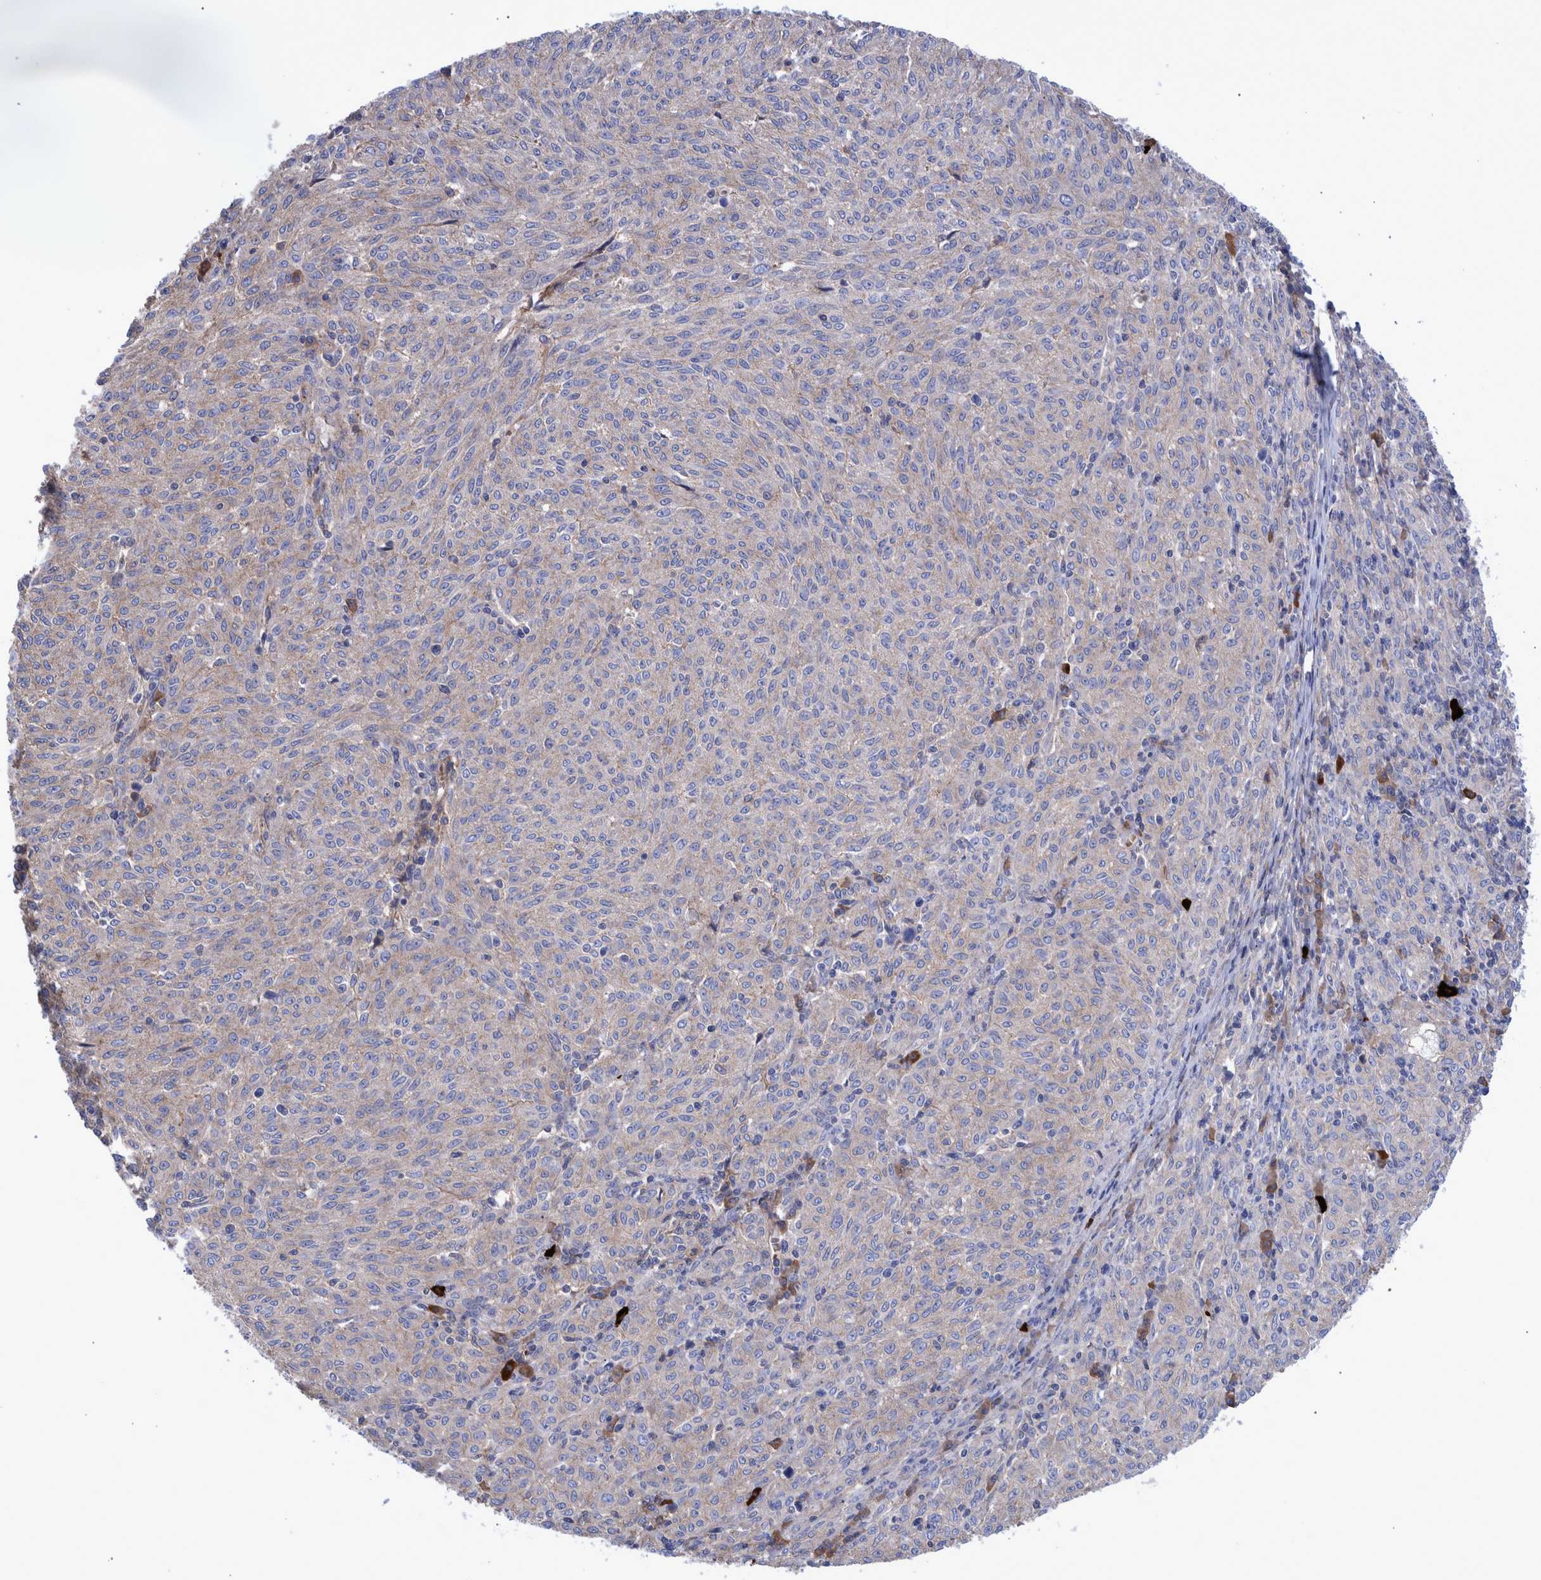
{"staining": {"intensity": "negative", "quantity": "none", "location": "none"}, "tissue": "melanoma", "cell_type": "Tumor cells", "image_type": "cancer", "snomed": [{"axis": "morphology", "description": "Malignant melanoma, NOS"}, {"axis": "topography", "description": "Skin"}], "caption": "Melanoma was stained to show a protein in brown. There is no significant staining in tumor cells.", "gene": "DLL4", "patient": {"sex": "female", "age": 72}}